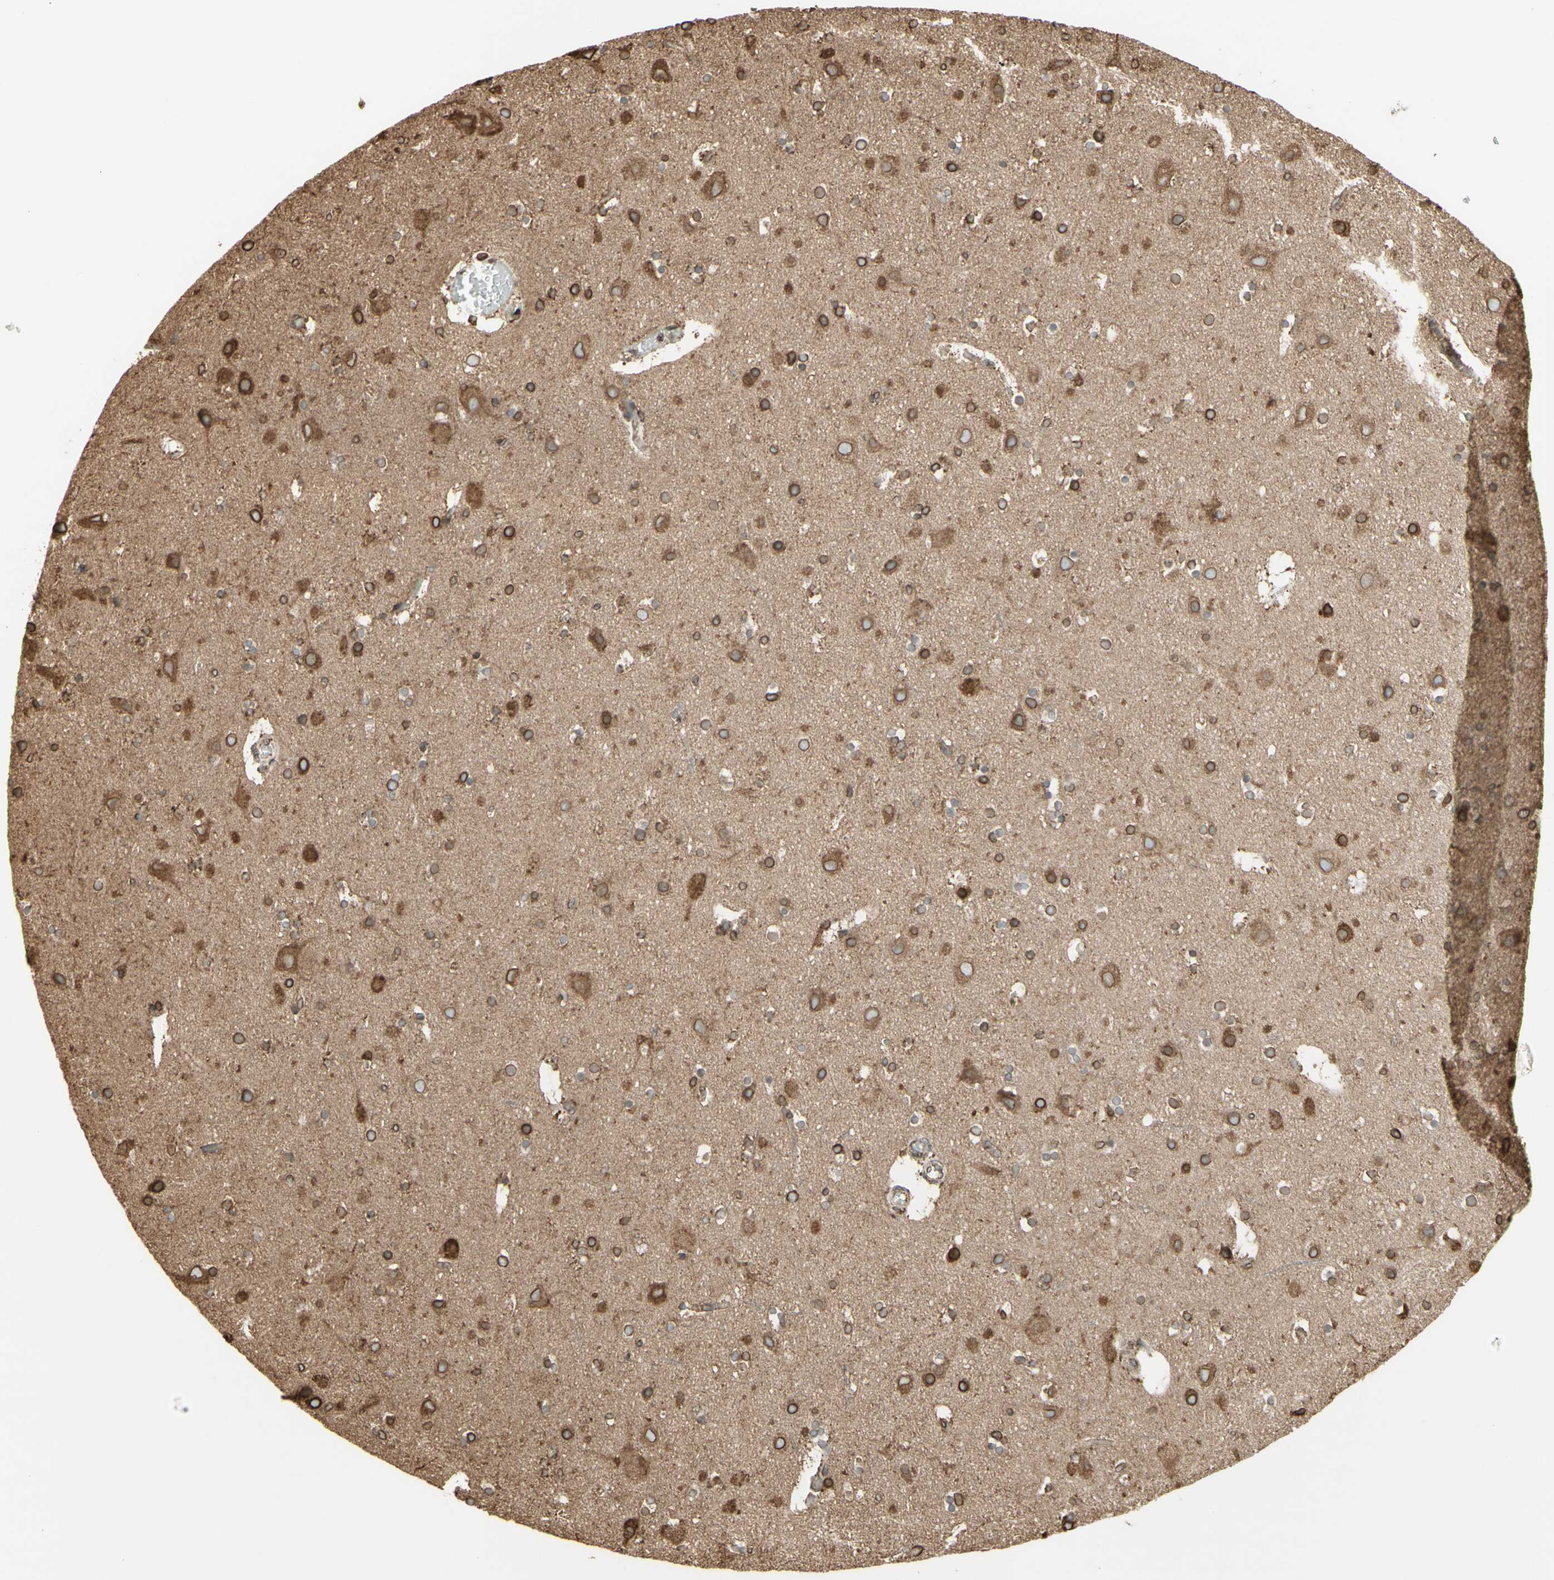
{"staining": {"intensity": "moderate", "quantity": ">75%", "location": "cytoplasmic/membranous"}, "tissue": "cerebral cortex", "cell_type": "Endothelial cells", "image_type": "normal", "snomed": [{"axis": "morphology", "description": "Normal tissue, NOS"}, {"axis": "topography", "description": "Cerebral cortex"}], "caption": "Immunohistochemical staining of normal cerebral cortex reveals moderate cytoplasmic/membranous protein positivity in approximately >75% of endothelial cells.", "gene": "CANX", "patient": {"sex": "male", "age": 45}}